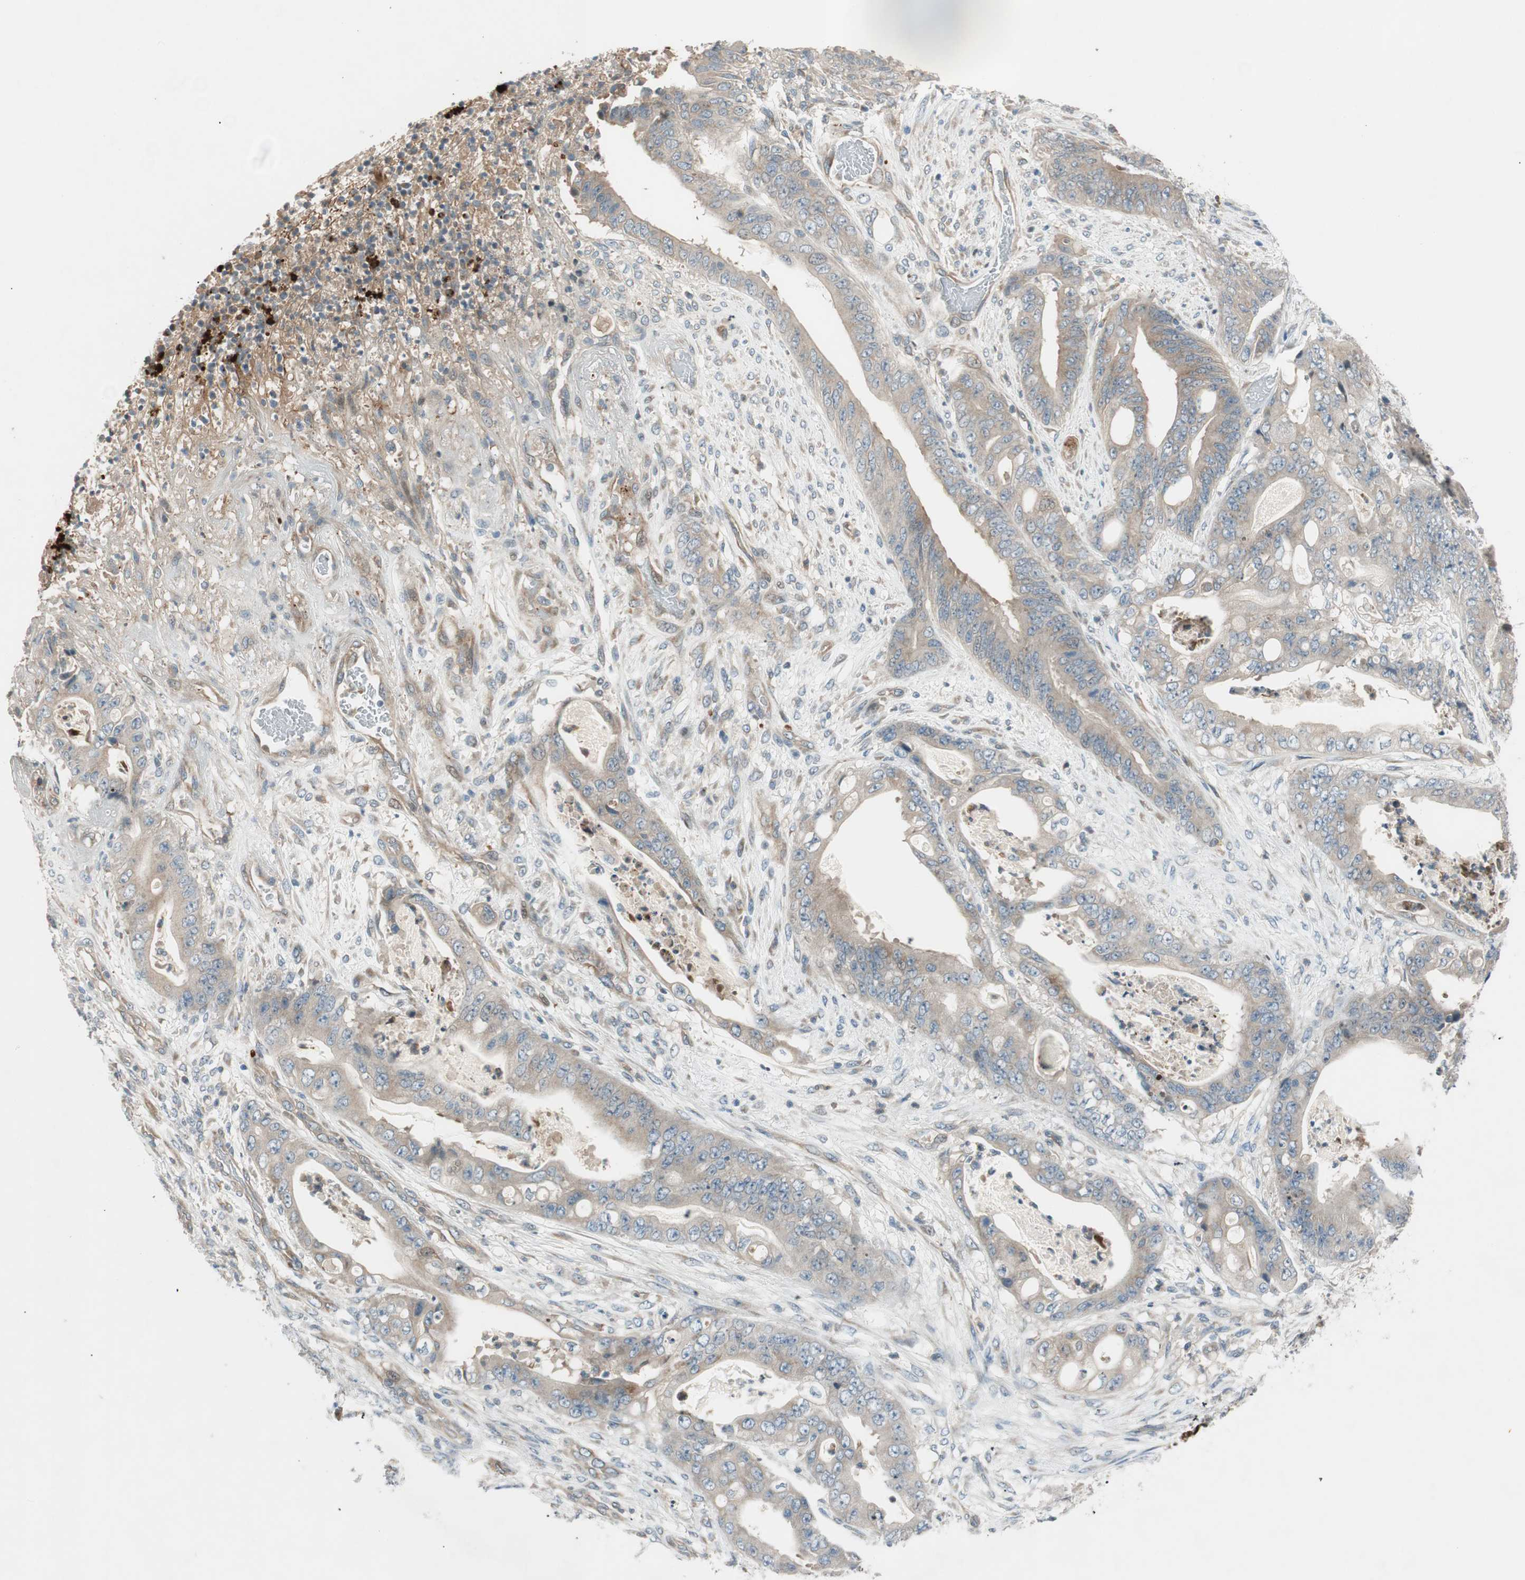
{"staining": {"intensity": "weak", "quantity": ">75%", "location": "cytoplasmic/membranous"}, "tissue": "stomach cancer", "cell_type": "Tumor cells", "image_type": "cancer", "snomed": [{"axis": "morphology", "description": "Adenocarcinoma, NOS"}, {"axis": "topography", "description": "Stomach"}], "caption": "Immunohistochemistry of human stomach cancer displays low levels of weak cytoplasmic/membranous staining in approximately >75% of tumor cells. (DAB (3,3'-diaminobenzidine) = brown stain, brightfield microscopy at high magnification).", "gene": "CGRRF1", "patient": {"sex": "female", "age": 73}}